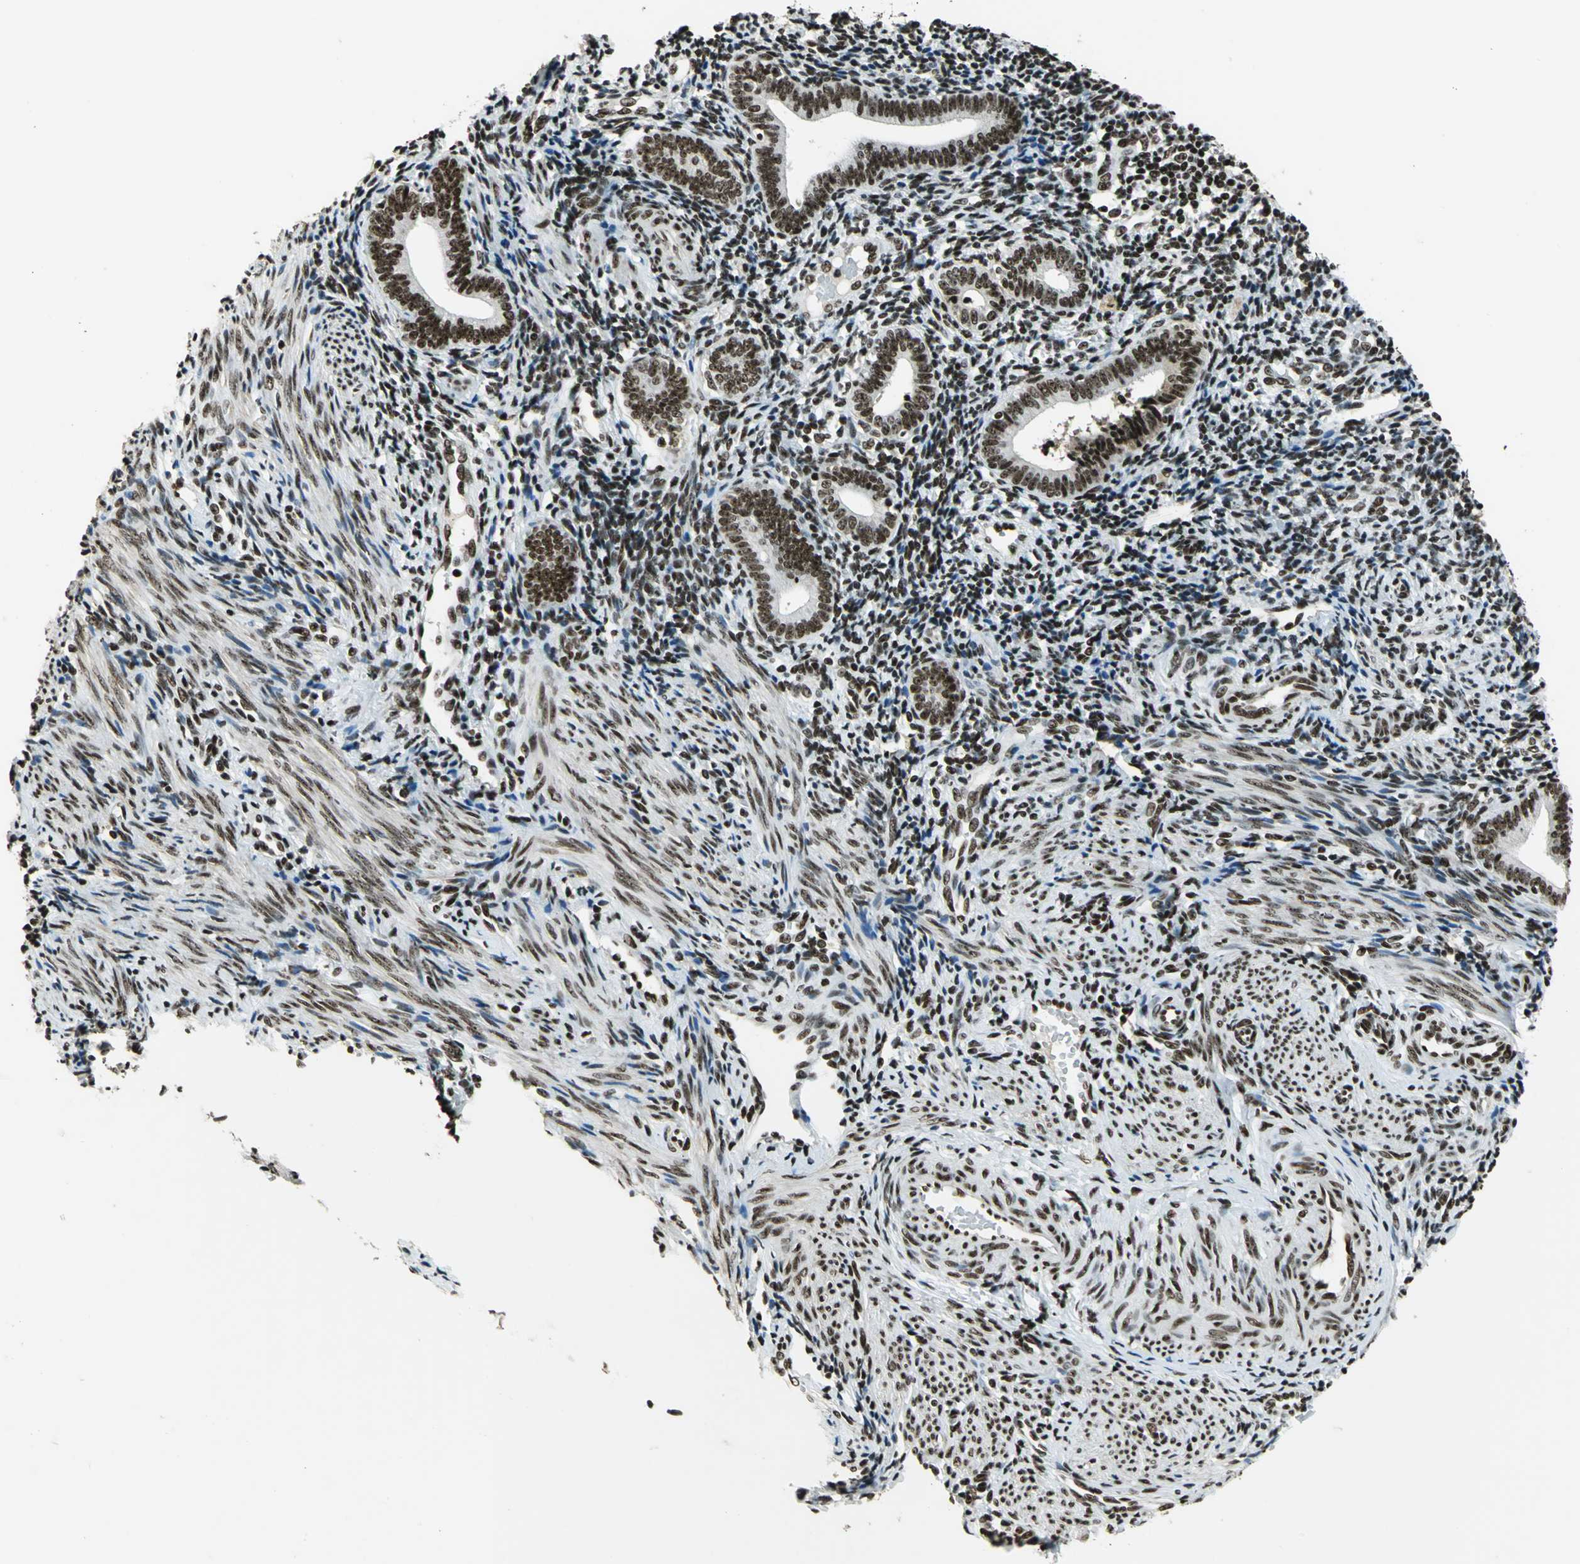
{"staining": {"intensity": "strong", "quantity": ">75%", "location": "nuclear"}, "tissue": "endometrium", "cell_type": "Cells in endometrial stroma", "image_type": "normal", "snomed": [{"axis": "morphology", "description": "Normal tissue, NOS"}, {"axis": "topography", "description": "Uterus"}, {"axis": "topography", "description": "Endometrium"}], "caption": "Protein expression by immunohistochemistry exhibits strong nuclear expression in about >75% of cells in endometrial stroma in benign endometrium.", "gene": "UBTF", "patient": {"sex": "female", "age": 33}}